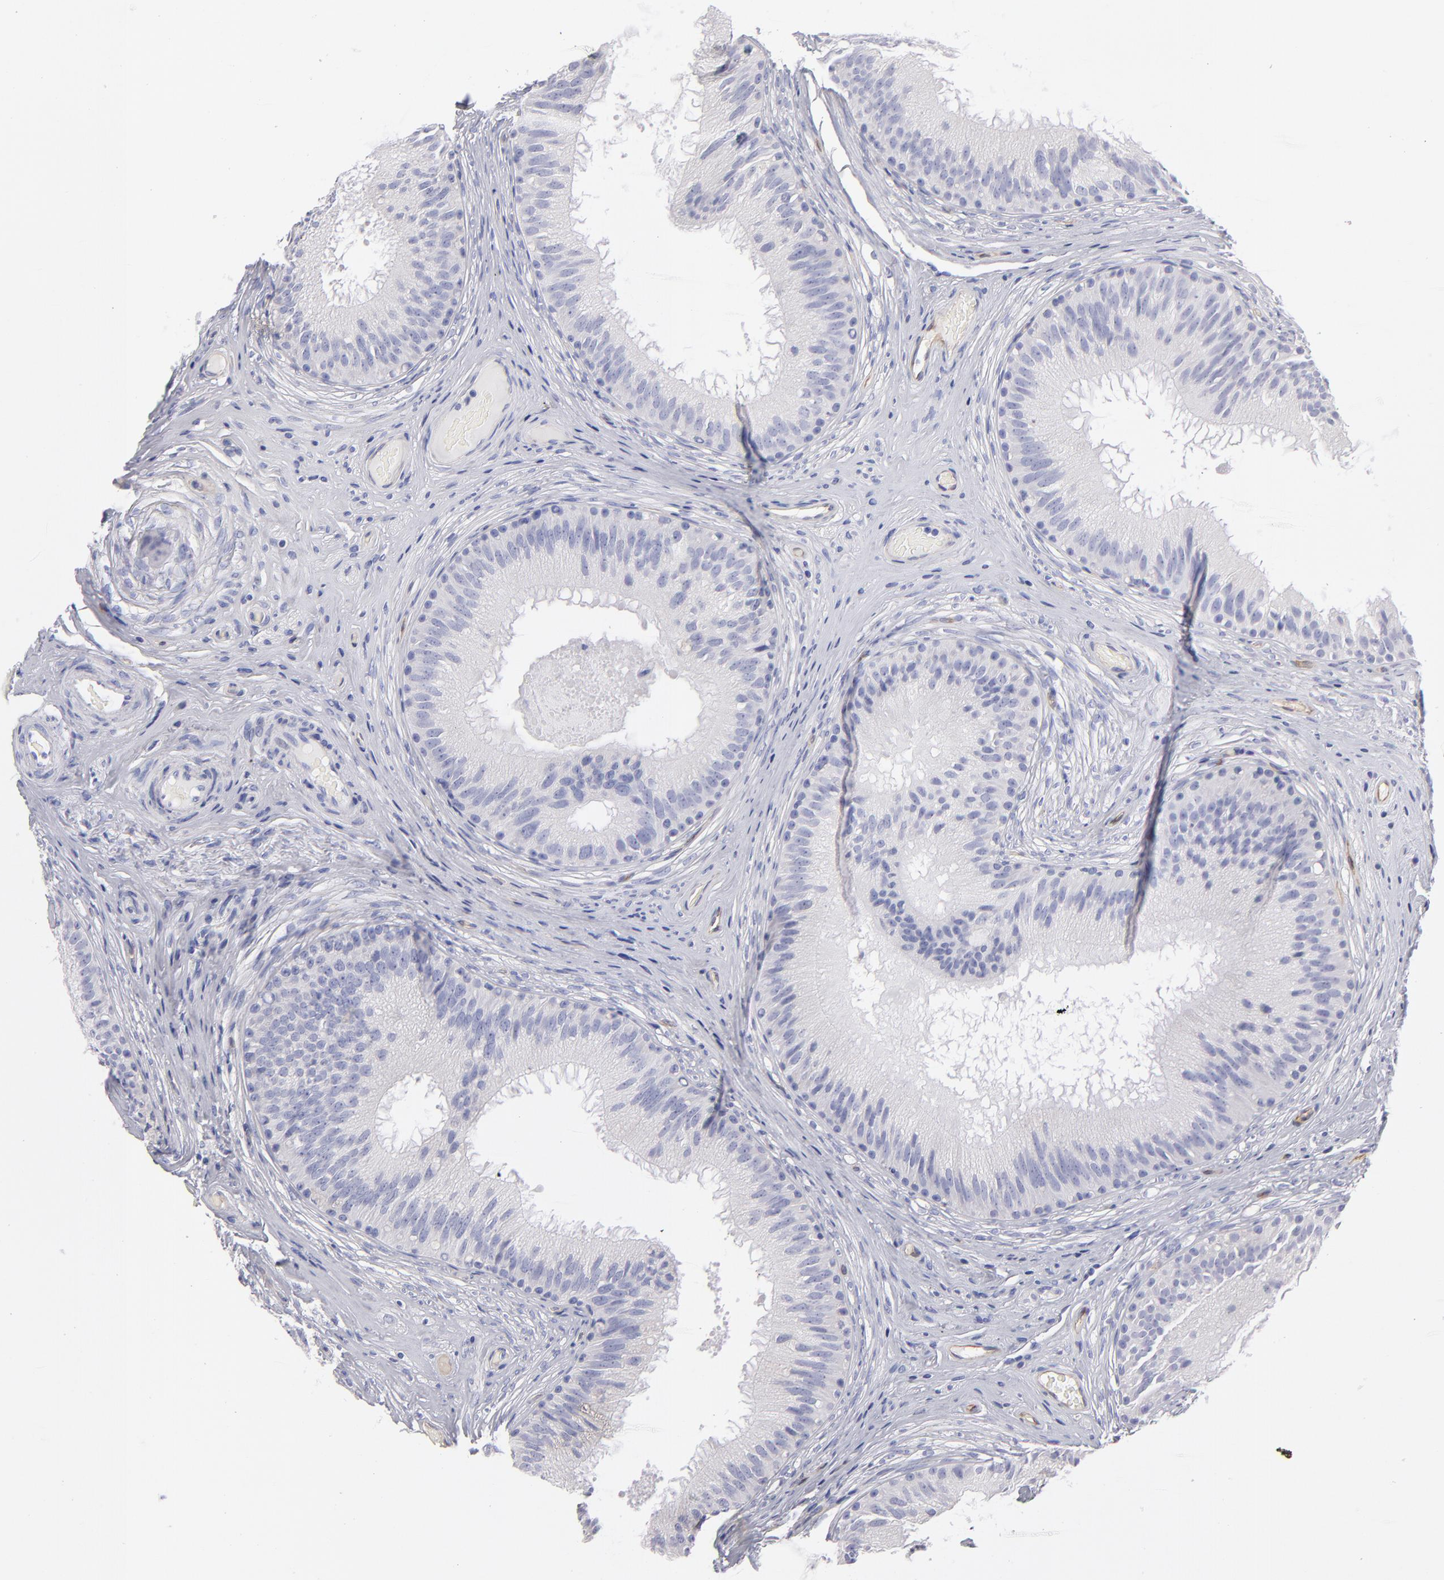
{"staining": {"intensity": "negative", "quantity": "none", "location": "none"}, "tissue": "epididymis", "cell_type": "Glandular cells", "image_type": "normal", "snomed": [{"axis": "morphology", "description": "Normal tissue, NOS"}, {"axis": "topography", "description": "Epididymis"}], "caption": "Image shows no significant protein positivity in glandular cells of unremarkable epididymis.", "gene": "PLVAP", "patient": {"sex": "male", "age": 32}}